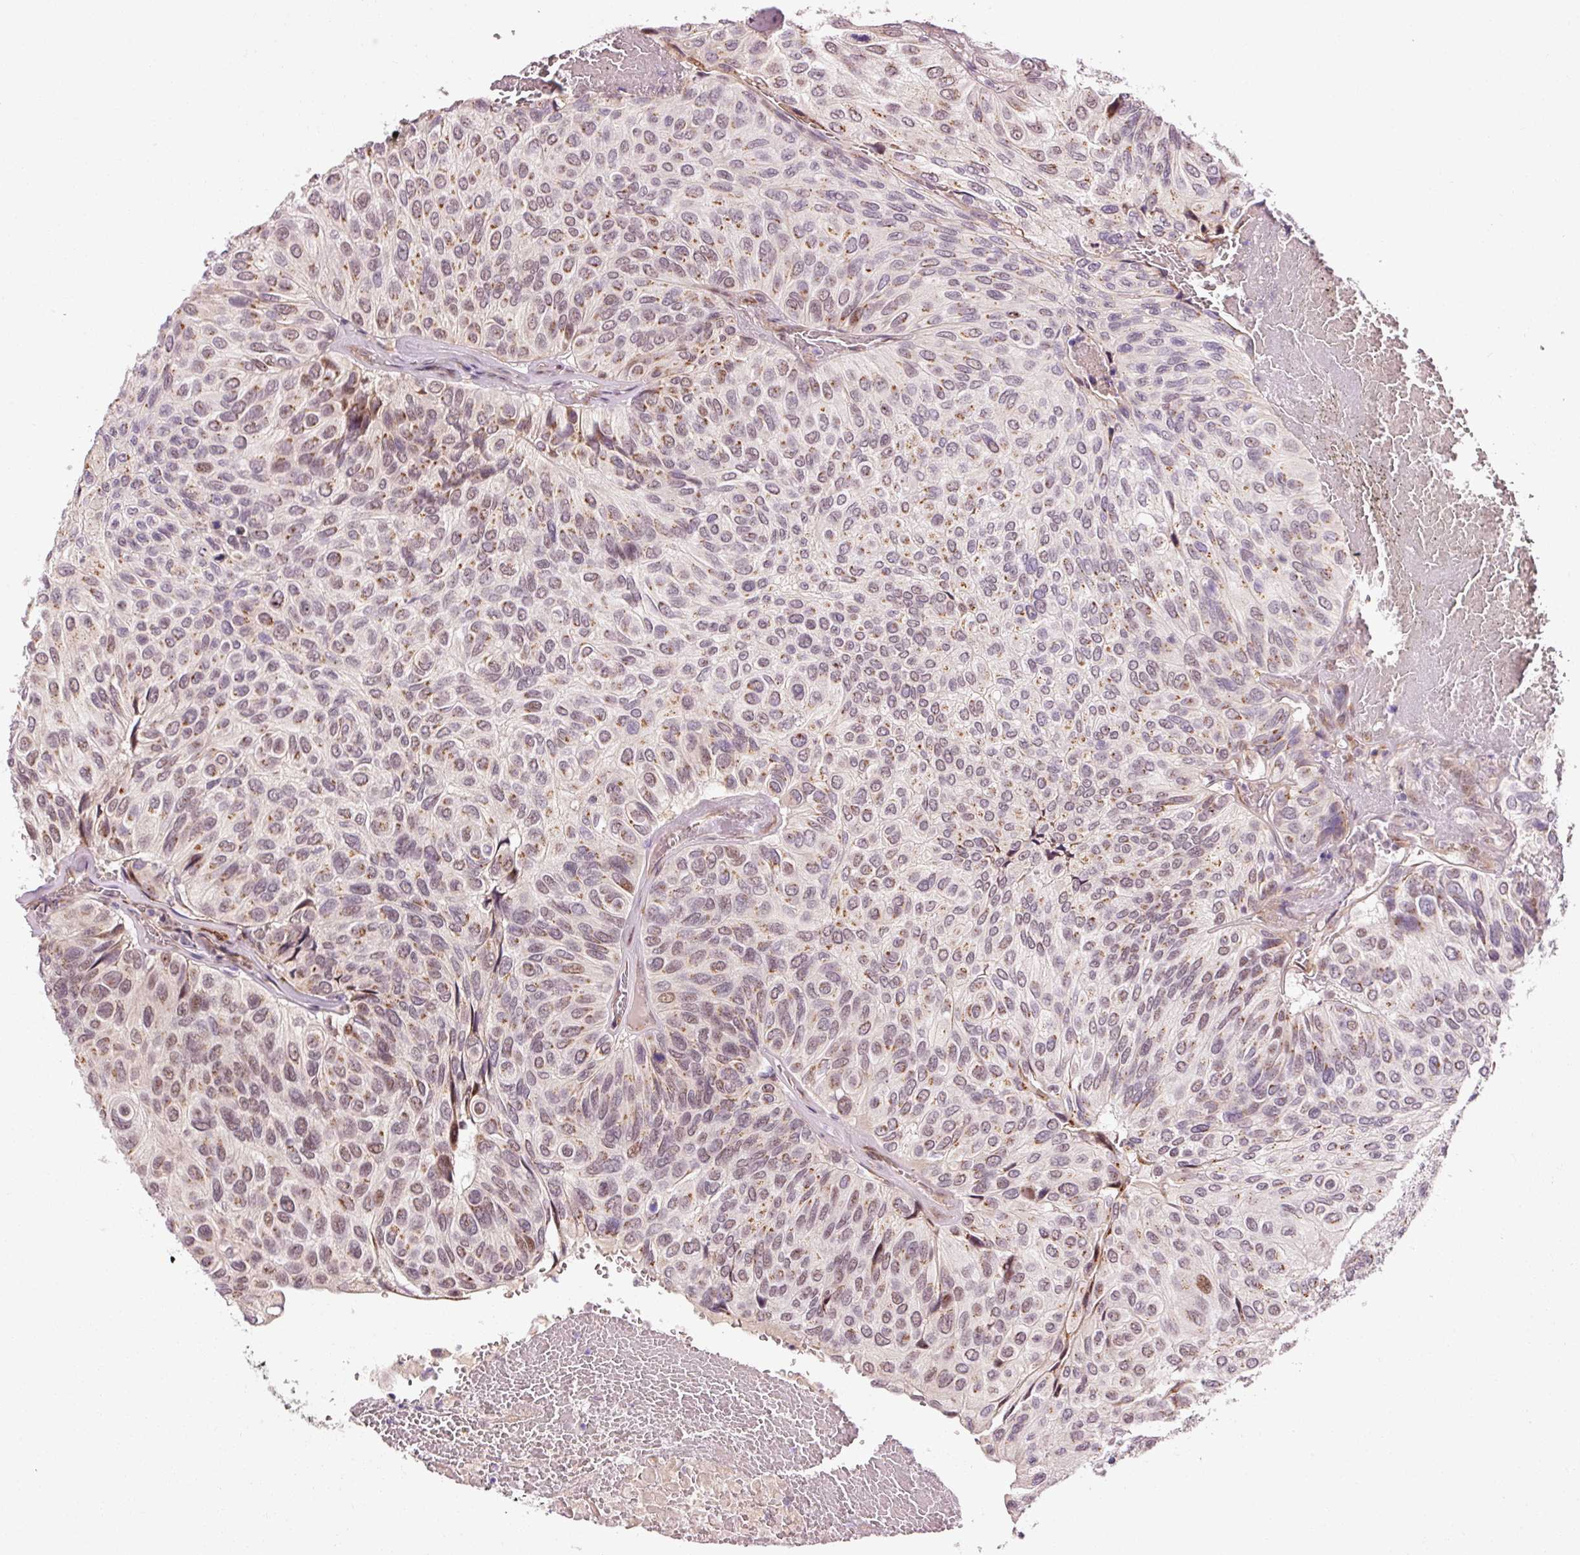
{"staining": {"intensity": "weak", "quantity": ">75%", "location": "cytoplasmic/membranous,nuclear"}, "tissue": "urothelial cancer", "cell_type": "Tumor cells", "image_type": "cancer", "snomed": [{"axis": "morphology", "description": "Urothelial carcinoma, High grade"}, {"axis": "topography", "description": "Urinary bladder"}], "caption": "About >75% of tumor cells in human urothelial carcinoma (high-grade) show weak cytoplasmic/membranous and nuclear protein staining as visualized by brown immunohistochemical staining.", "gene": "ANKRD20A1", "patient": {"sex": "male", "age": 66}}